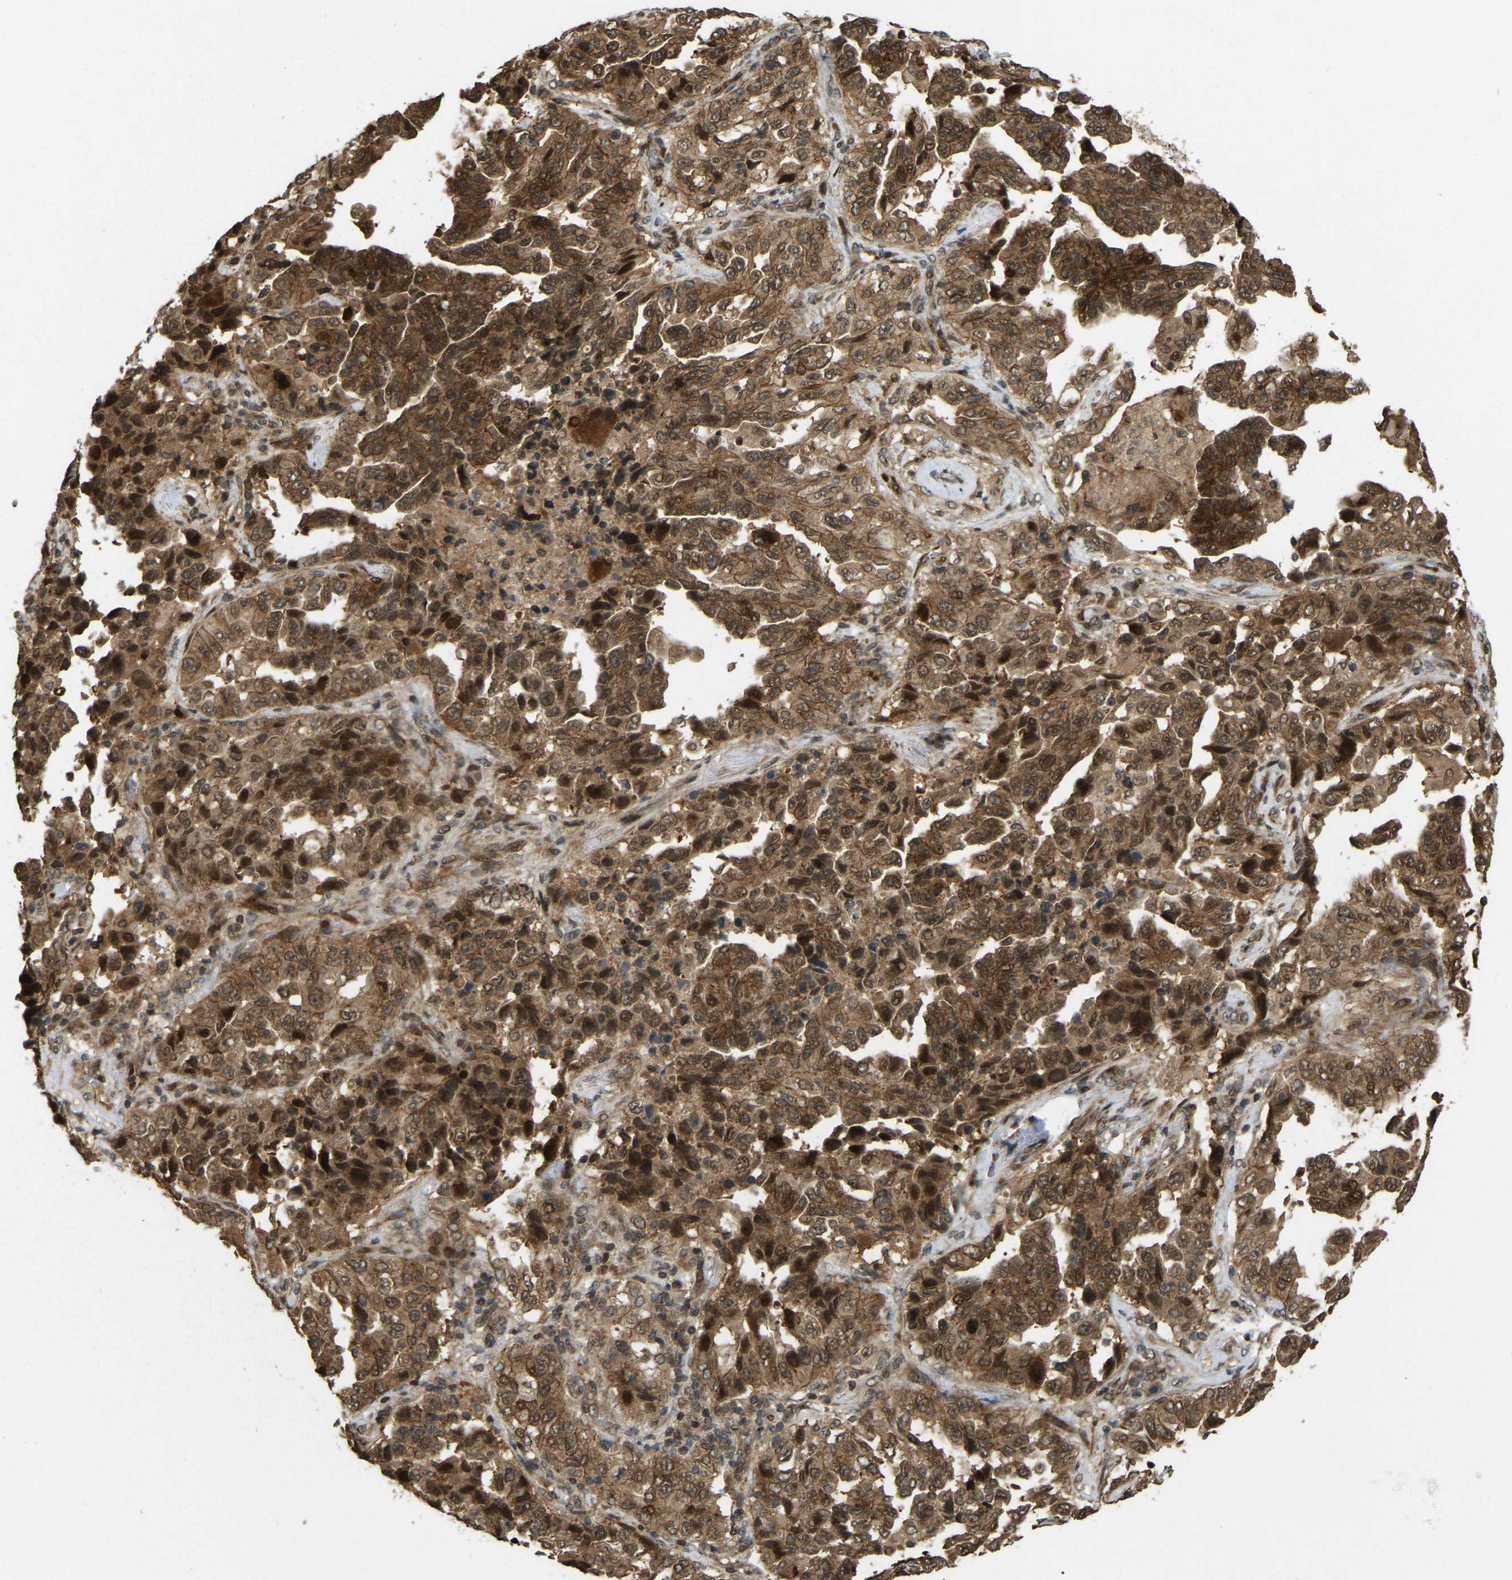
{"staining": {"intensity": "strong", "quantity": ">75%", "location": "cytoplasmic/membranous,nuclear"}, "tissue": "lung cancer", "cell_type": "Tumor cells", "image_type": "cancer", "snomed": [{"axis": "morphology", "description": "Adenocarcinoma, NOS"}, {"axis": "topography", "description": "Lung"}], "caption": "The immunohistochemical stain labels strong cytoplasmic/membranous and nuclear staining in tumor cells of adenocarcinoma (lung) tissue. The protein of interest is stained brown, and the nuclei are stained in blue (DAB (3,3'-diaminobenzidine) IHC with brightfield microscopy, high magnification).", "gene": "KIAA1549", "patient": {"sex": "female", "age": 51}}